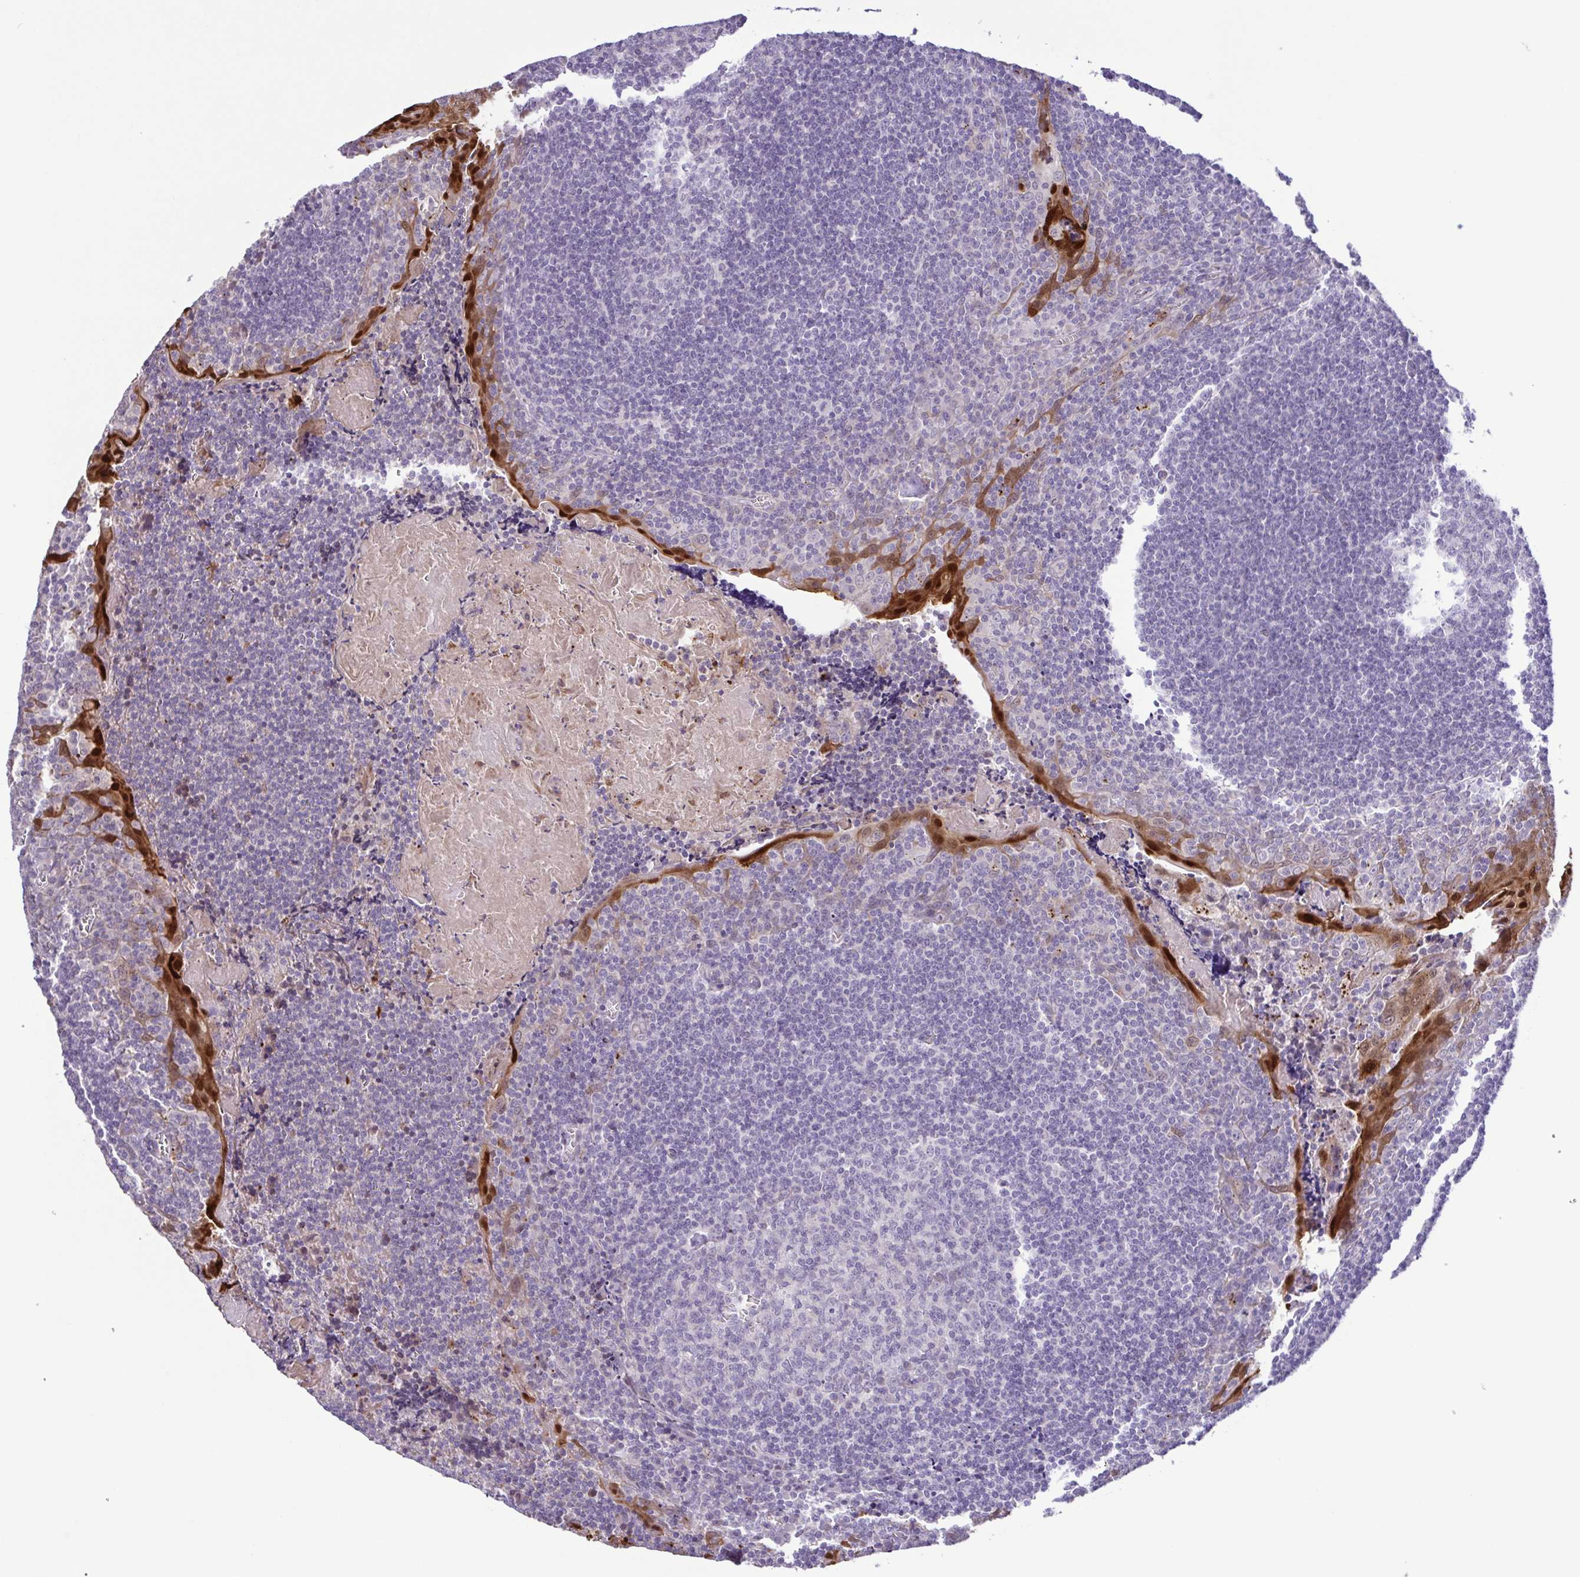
{"staining": {"intensity": "negative", "quantity": "none", "location": "none"}, "tissue": "tonsil", "cell_type": "Germinal center cells", "image_type": "normal", "snomed": [{"axis": "morphology", "description": "Normal tissue, NOS"}, {"axis": "morphology", "description": "Inflammation, NOS"}, {"axis": "topography", "description": "Tonsil"}], "caption": "Immunohistochemical staining of normal tonsil exhibits no significant expression in germinal center cells.", "gene": "IL1RN", "patient": {"sex": "female", "age": 31}}